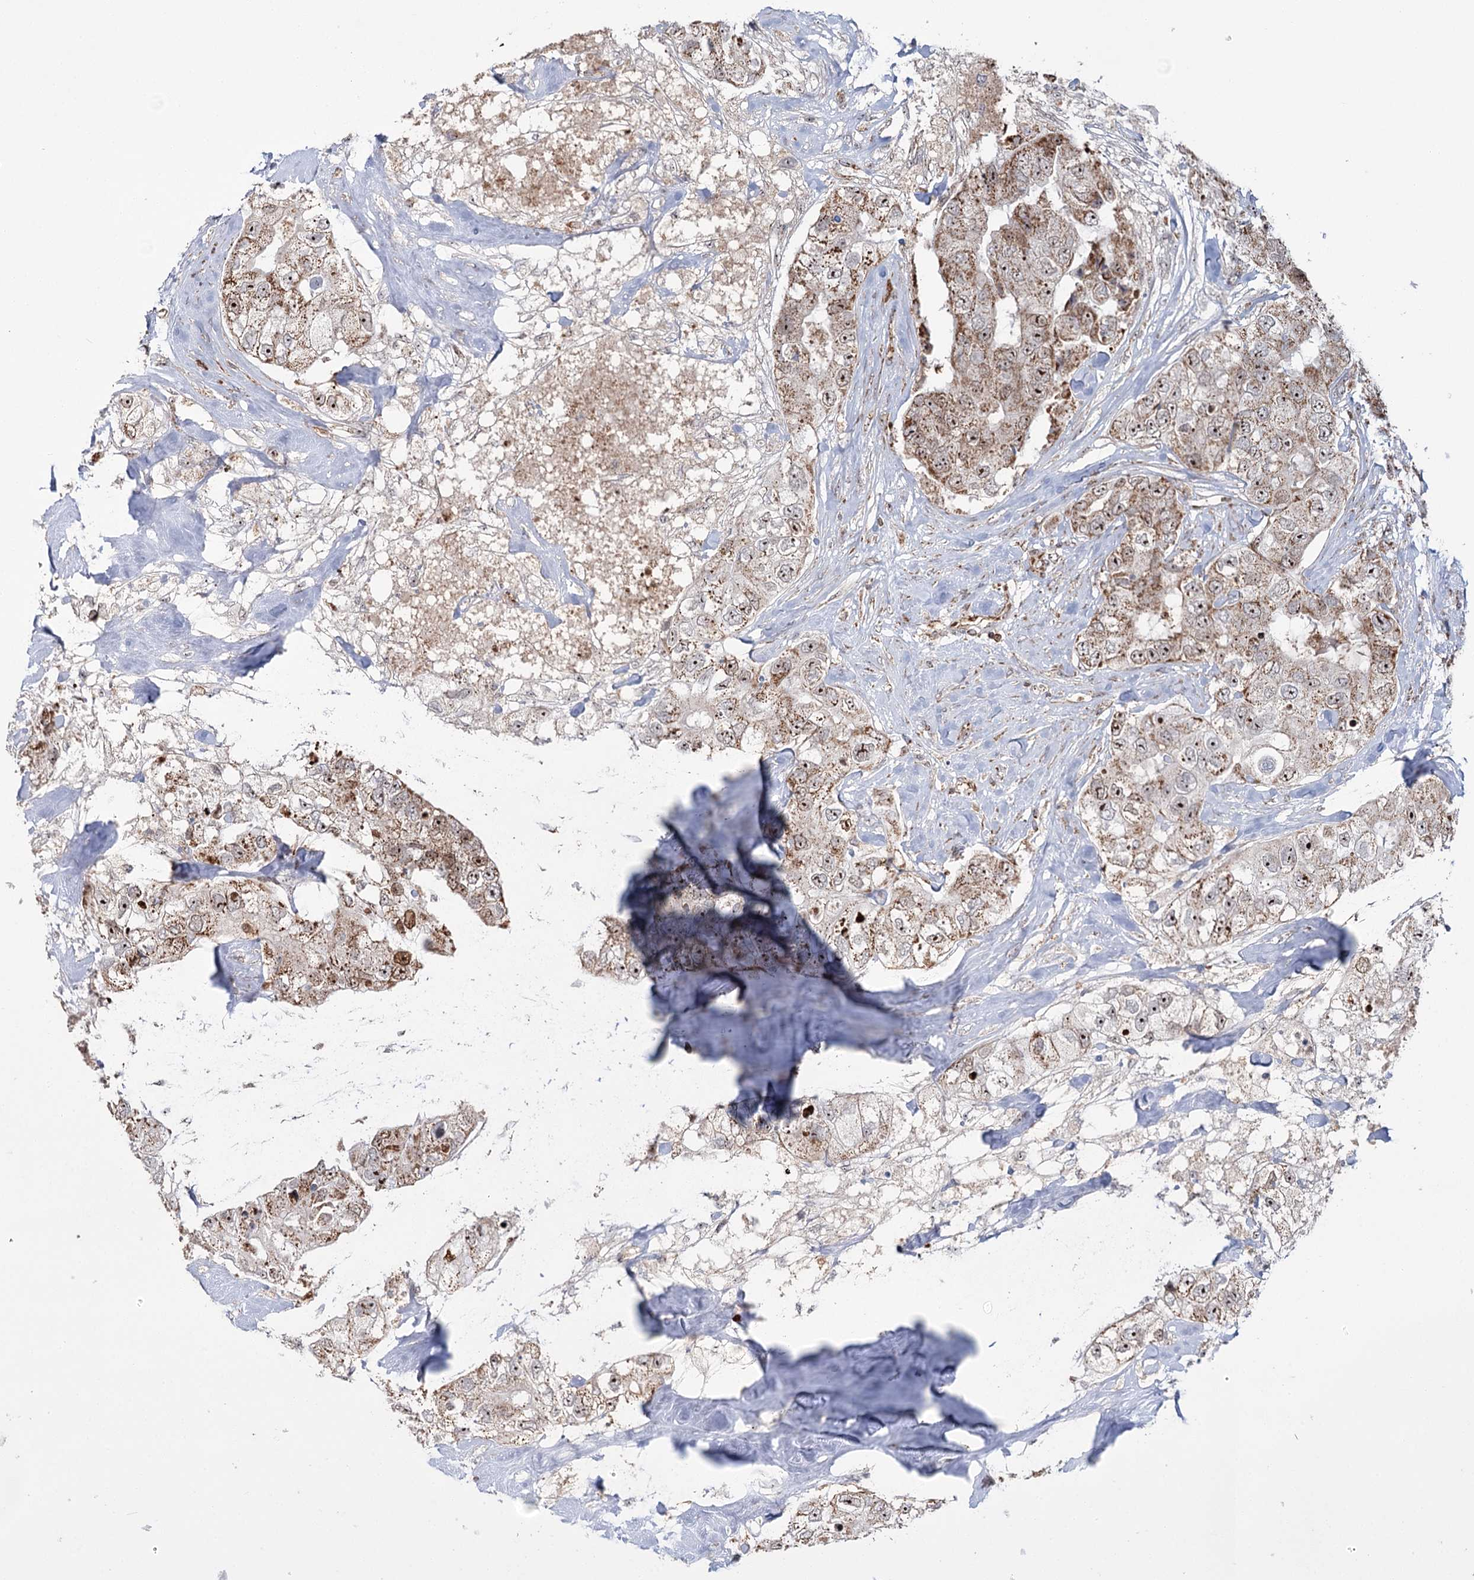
{"staining": {"intensity": "moderate", "quantity": ">75%", "location": "cytoplasmic/membranous,nuclear"}, "tissue": "breast cancer", "cell_type": "Tumor cells", "image_type": "cancer", "snomed": [{"axis": "morphology", "description": "Duct carcinoma"}, {"axis": "topography", "description": "Breast"}], "caption": "Brown immunohistochemical staining in breast cancer displays moderate cytoplasmic/membranous and nuclear staining in about >75% of tumor cells.", "gene": "STEEP1", "patient": {"sex": "female", "age": 62}}